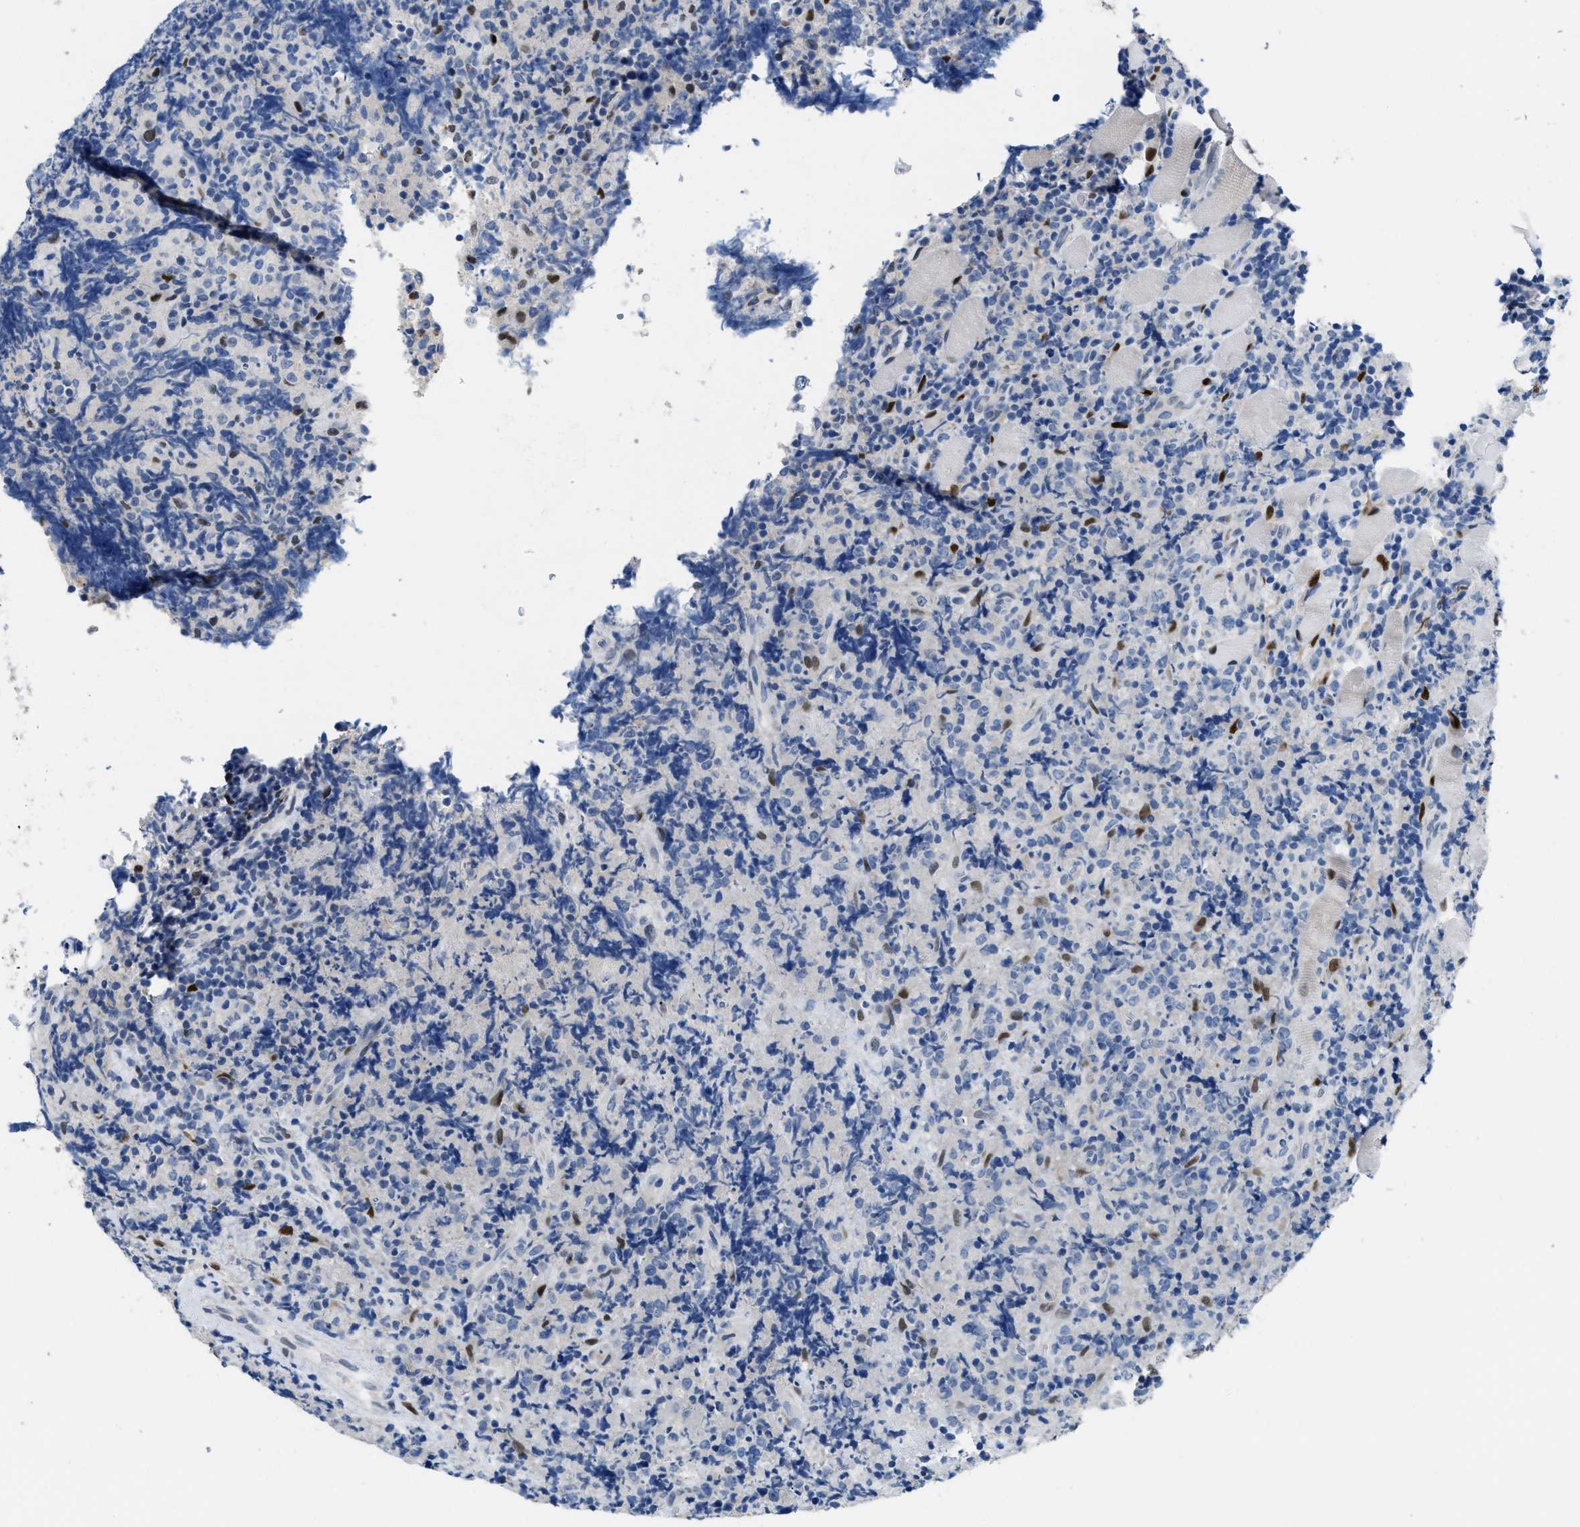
{"staining": {"intensity": "negative", "quantity": "none", "location": "none"}, "tissue": "lymphoma", "cell_type": "Tumor cells", "image_type": "cancer", "snomed": [{"axis": "morphology", "description": "Malignant lymphoma, non-Hodgkin's type, High grade"}, {"axis": "topography", "description": "Tonsil"}], "caption": "Immunohistochemistry (IHC) of malignant lymphoma, non-Hodgkin's type (high-grade) shows no staining in tumor cells. (DAB (3,3'-diaminobenzidine) immunohistochemistry (IHC), high magnification).", "gene": "NFIX", "patient": {"sex": "female", "age": 36}}